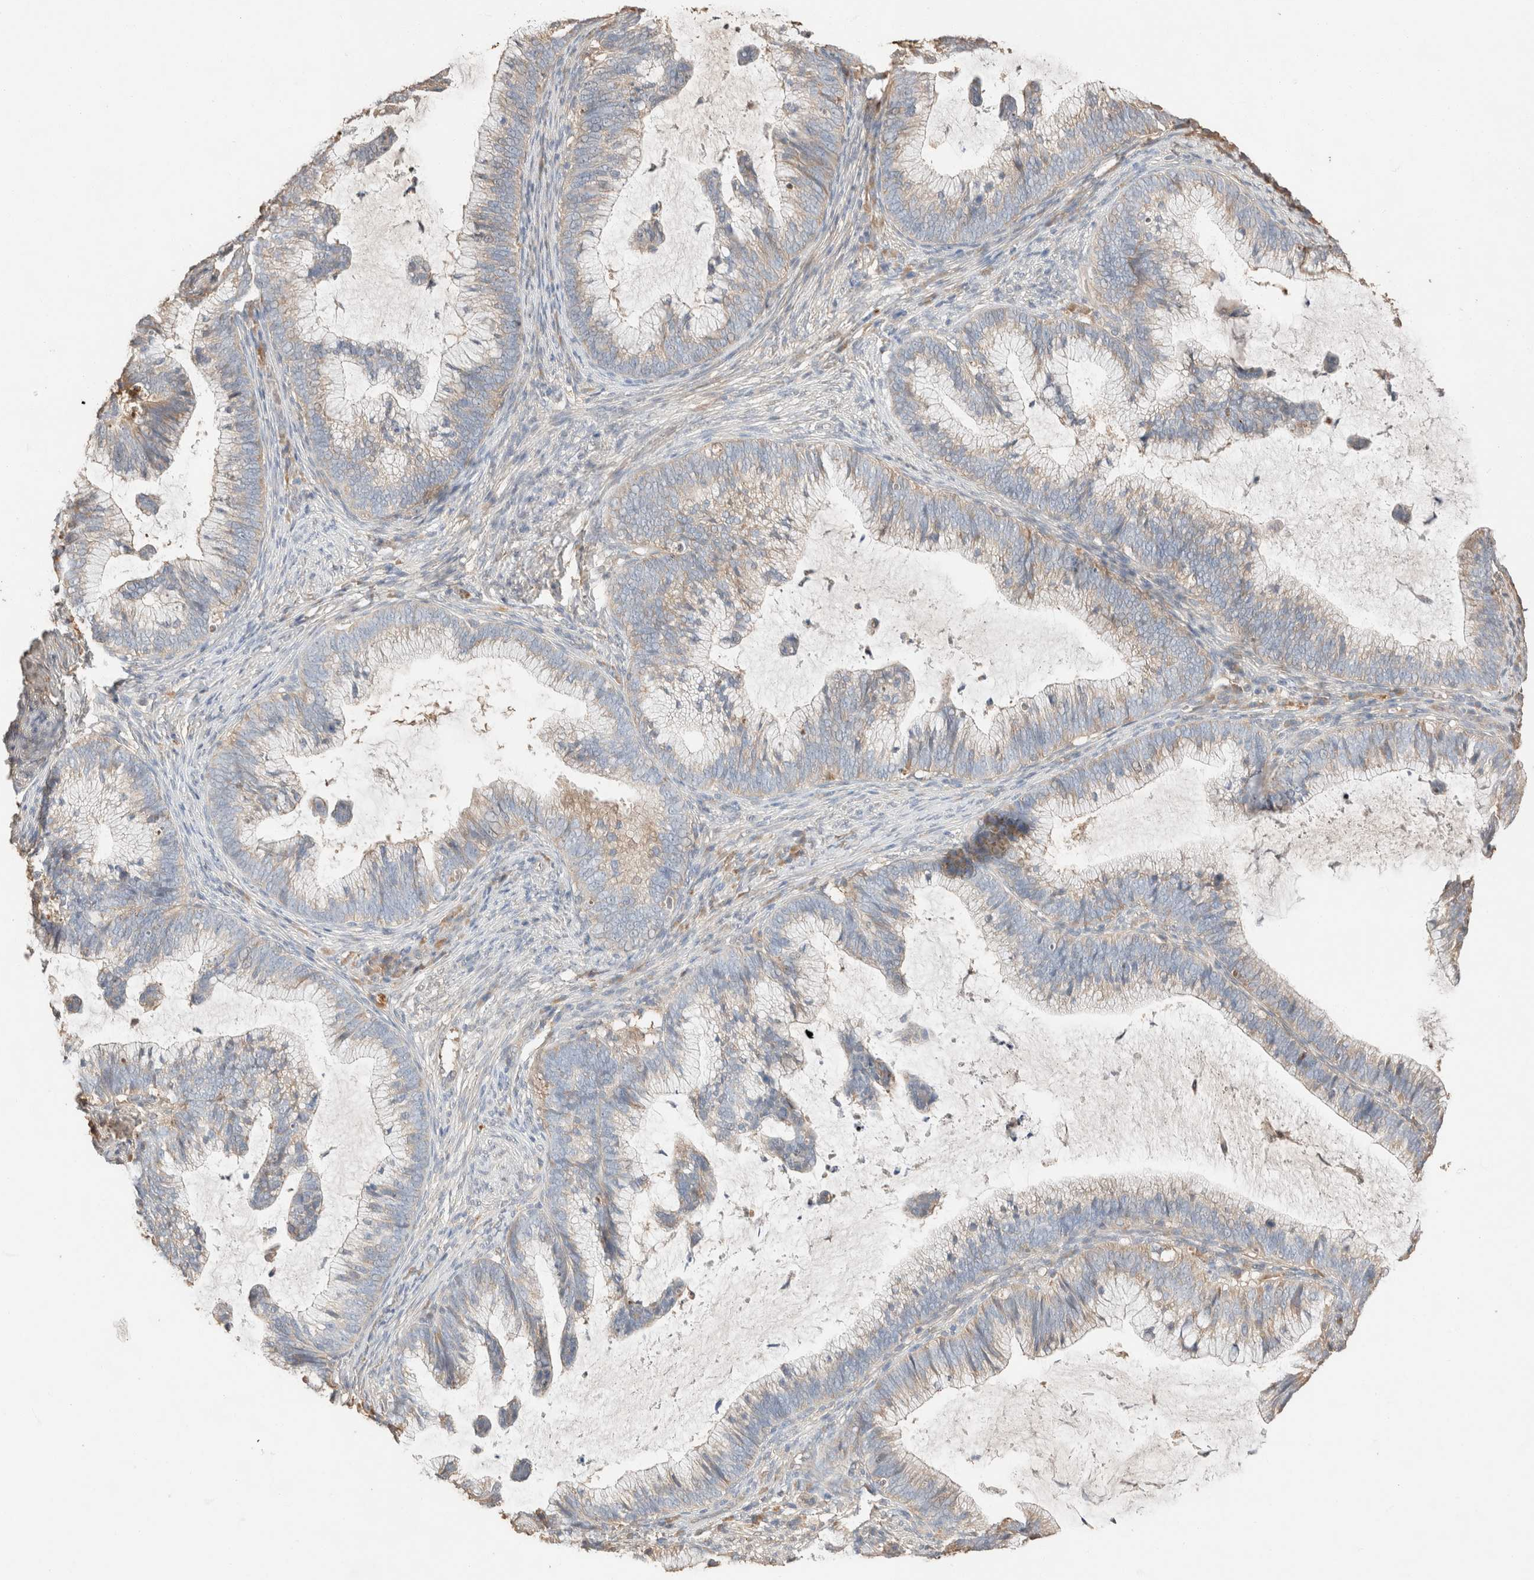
{"staining": {"intensity": "weak", "quantity": ">75%", "location": "cytoplasmic/membranous"}, "tissue": "cervical cancer", "cell_type": "Tumor cells", "image_type": "cancer", "snomed": [{"axis": "morphology", "description": "Adenocarcinoma, NOS"}, {"axis": "topography", "description": "Cervix"}], "caption": "Protein expression analysis of adenocarcinoma (cervical) exhibits weak cytoplasmic/membranous positivity in approximately >75% of tumor cells. (DAB (3,3'-diaminobenzidine) IHC with brightfield microscopy, high magnification).", "gene": "TUBD1", "patient": {"sex": "female", "age": 36}}